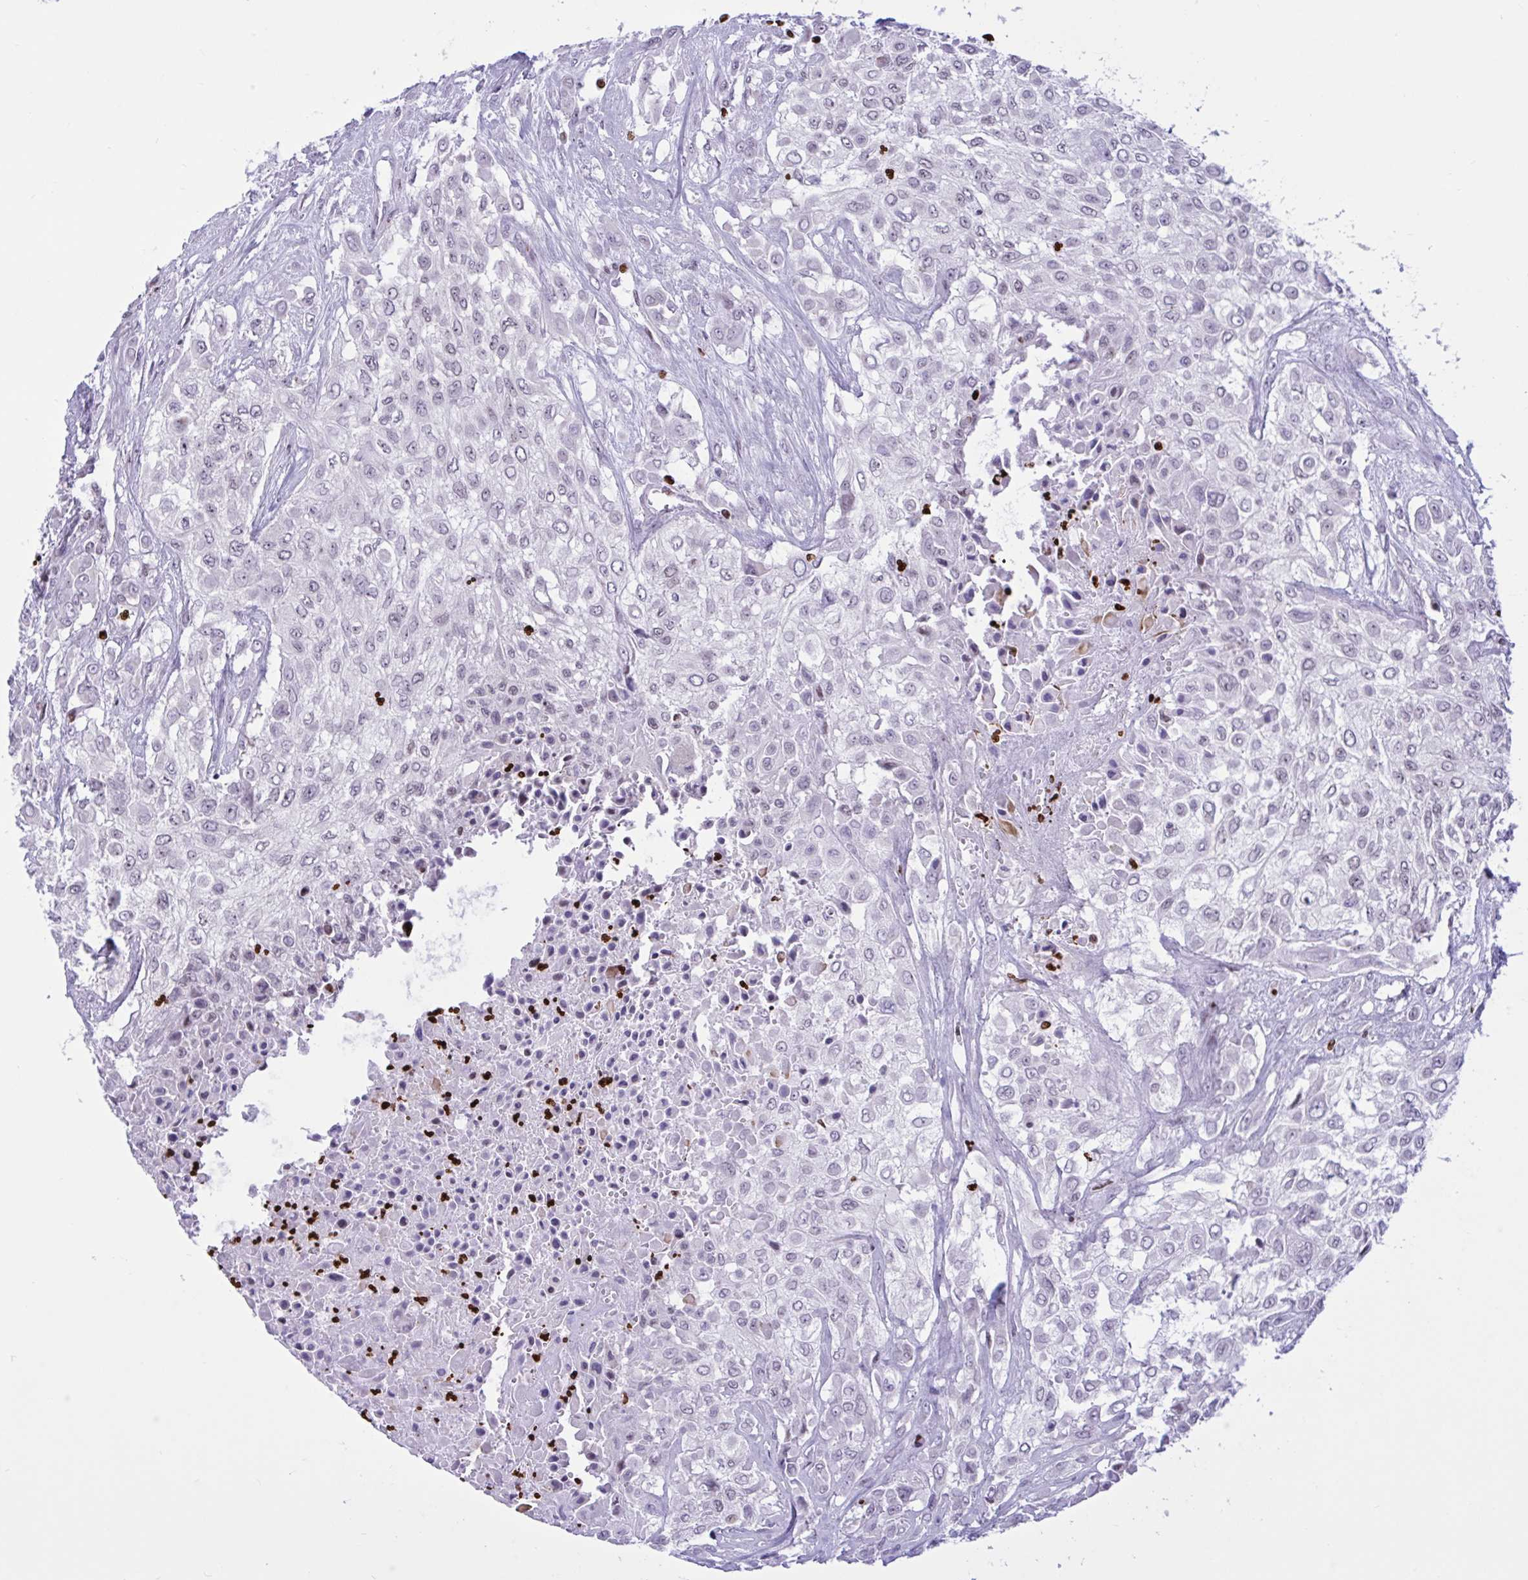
{"staining": {"intensity": "negative", "quantity": "none", "location": "none"}, "tissue": "urothelial cancer", "cell_type": "Tumor cells", "image_type": "cancer", "snomed": [{"axis": "morphology", "description": "Urothelial carcinoma, High grade"}, {"axis": "topography", "description": "Urinary bladder"}], "caption": "An image of human urothelial cancer is negative for staining in tumor cells.", "gene": "HMGB2", "patient": {"sex": "male", "age": 57}}